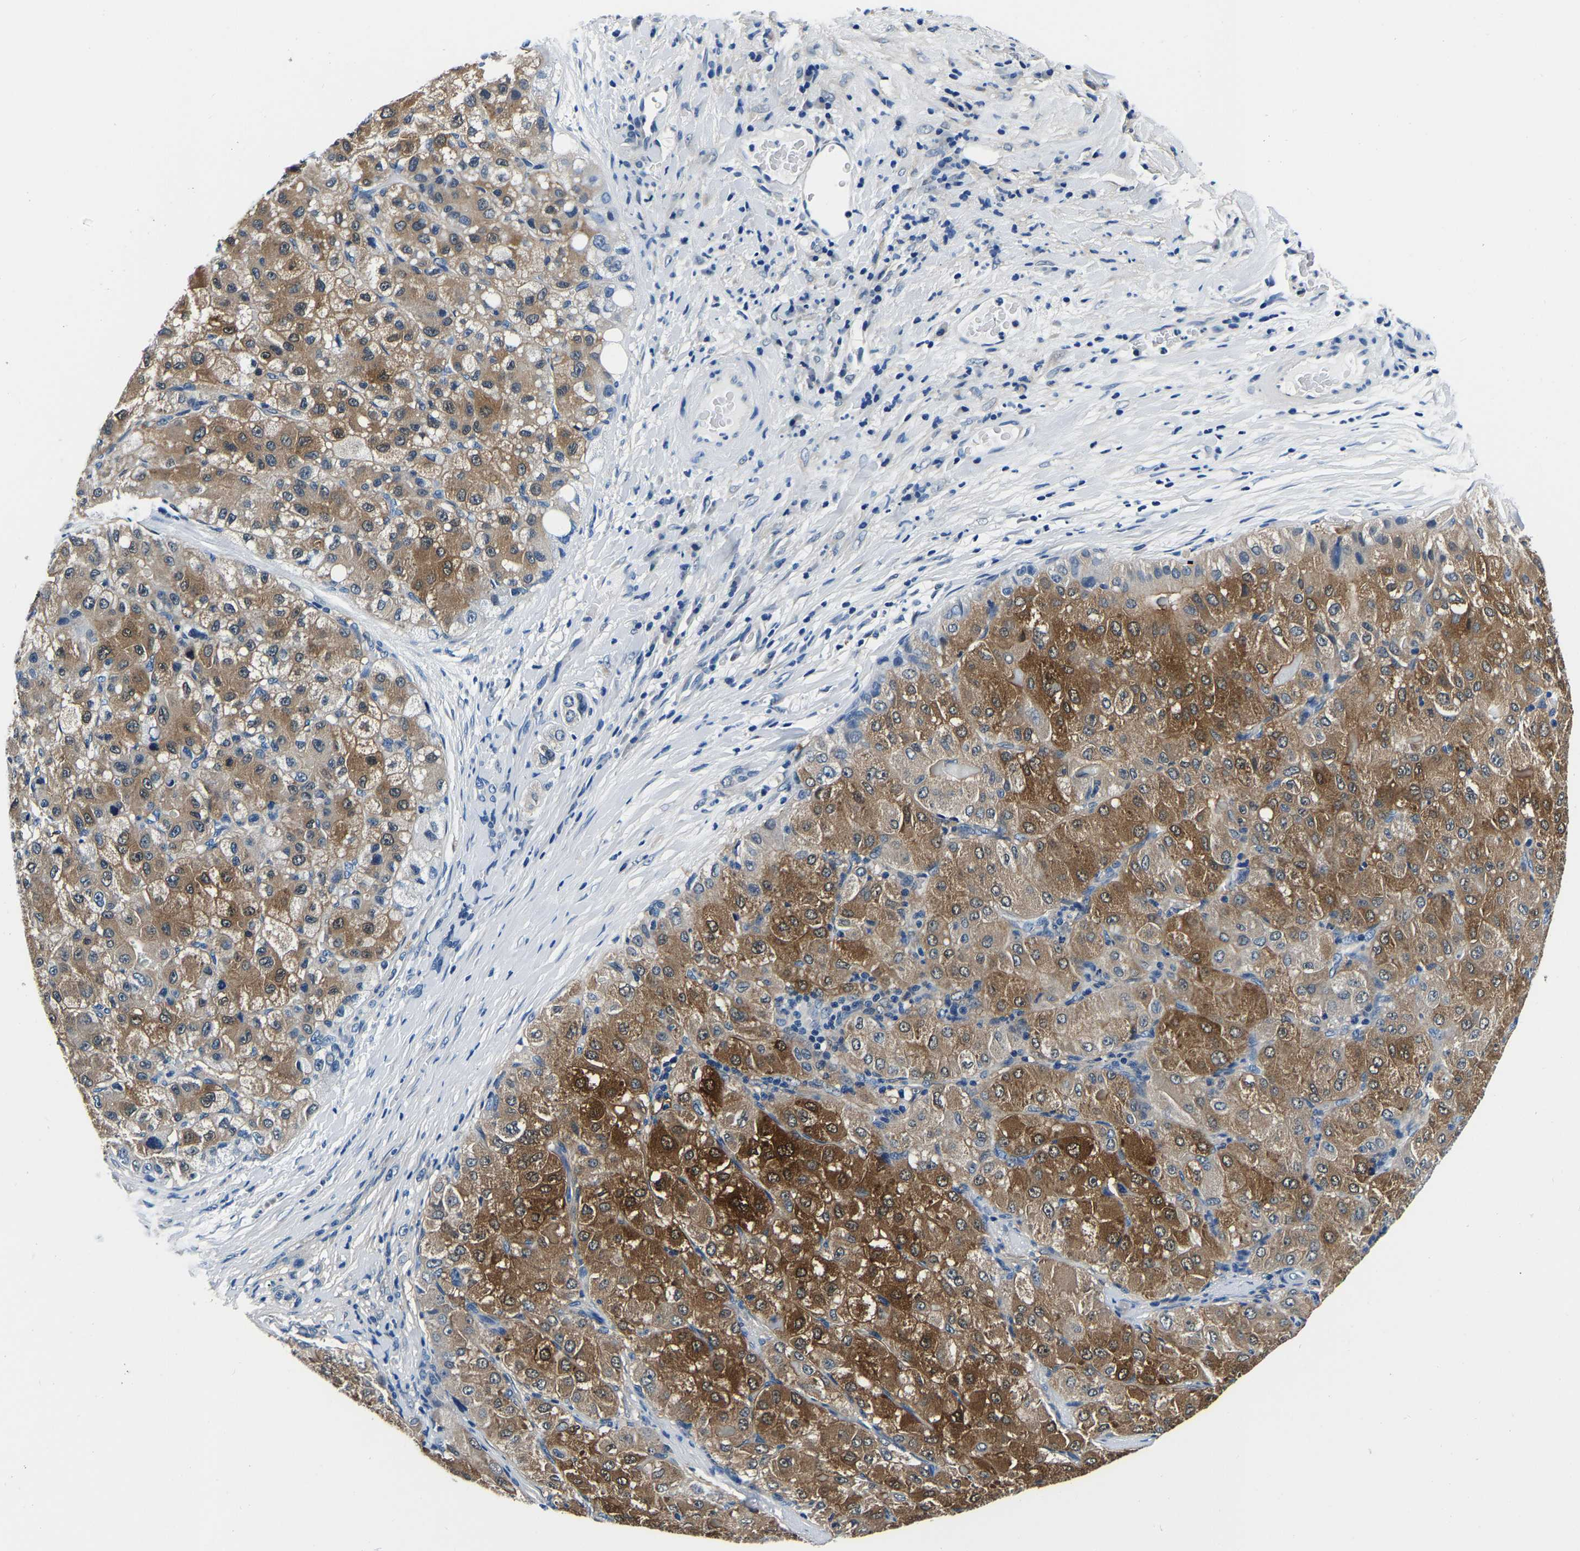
{"staining": {"intensity": "strong", "quantity": ">75%", "location": "cytoplasmic/membranous"}, "tissue": "liver cancer", "cell_type": "Tumor cells", "image_type": "cancer", "snomed": [{"axis": "morphology", "description": "Carcinoma, Hepatocellular, NOS"}, {"axis": "topography", "description": "Liver"}], "caption": "Tumor cells show high levels of strong cytoplasmic/membranous positivity in about >75% of cells in human liver cancer (hepatocellular carcinoma). (IHC, brightfield microscopy, high magnification).", "gene": "ACO1", "patient": {"sex": "male", "age": 80}}